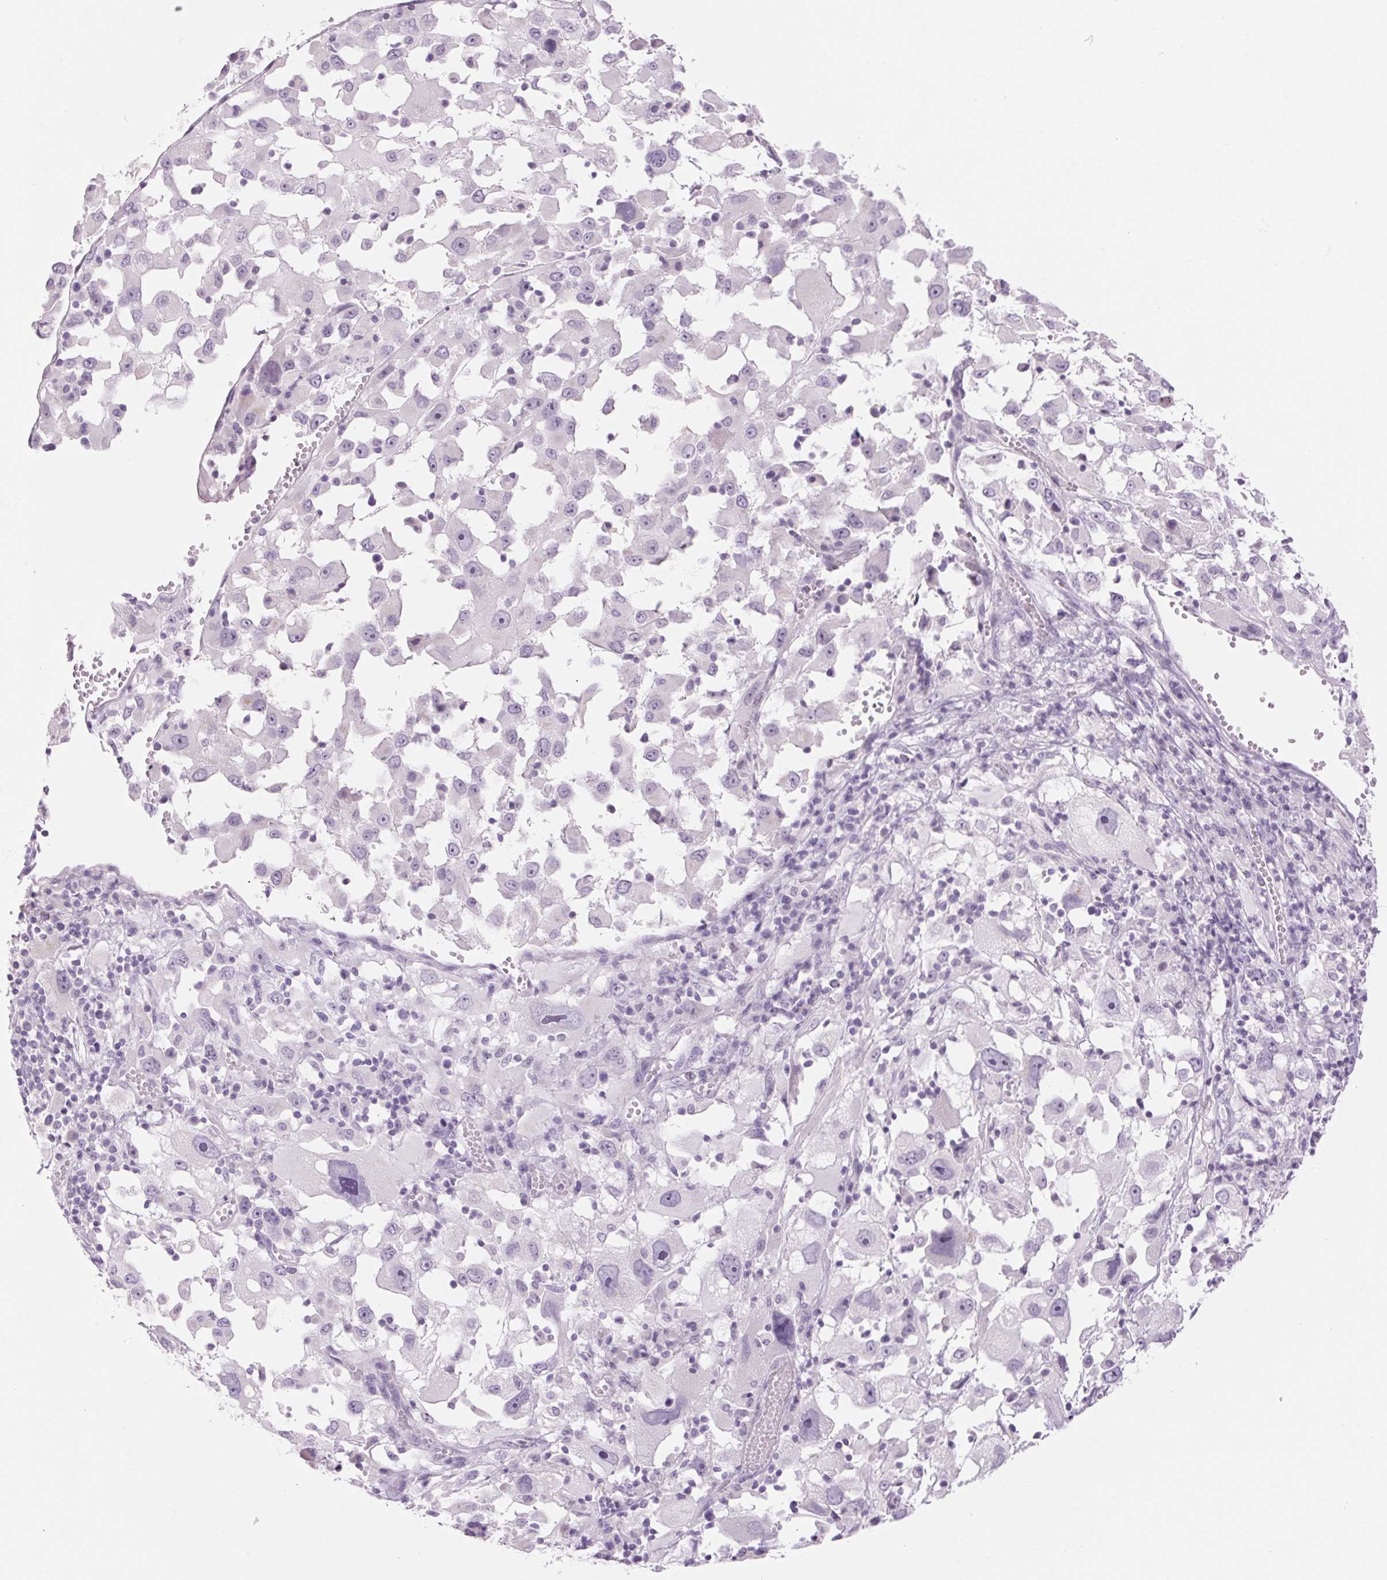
{"staining": {"intensity": "negative", "quantity": "none", "location": "none"}, "tissue": "melanoma", "cell_type": "Tumor cells", "image_type": "cancer", "snomed": [{"axis": "morphology", "description": "Malignant melanoma, Metastatic site"}, {"axis": "topography", "description": "Soft tissue"}], "caption": "A micrograph of malignant melanoma (metastatic site) stained for a protein demonstrates no brown staining in tumor cells.", "gene": "RPTN", "patient": {"sex": "male", "age": 50}}